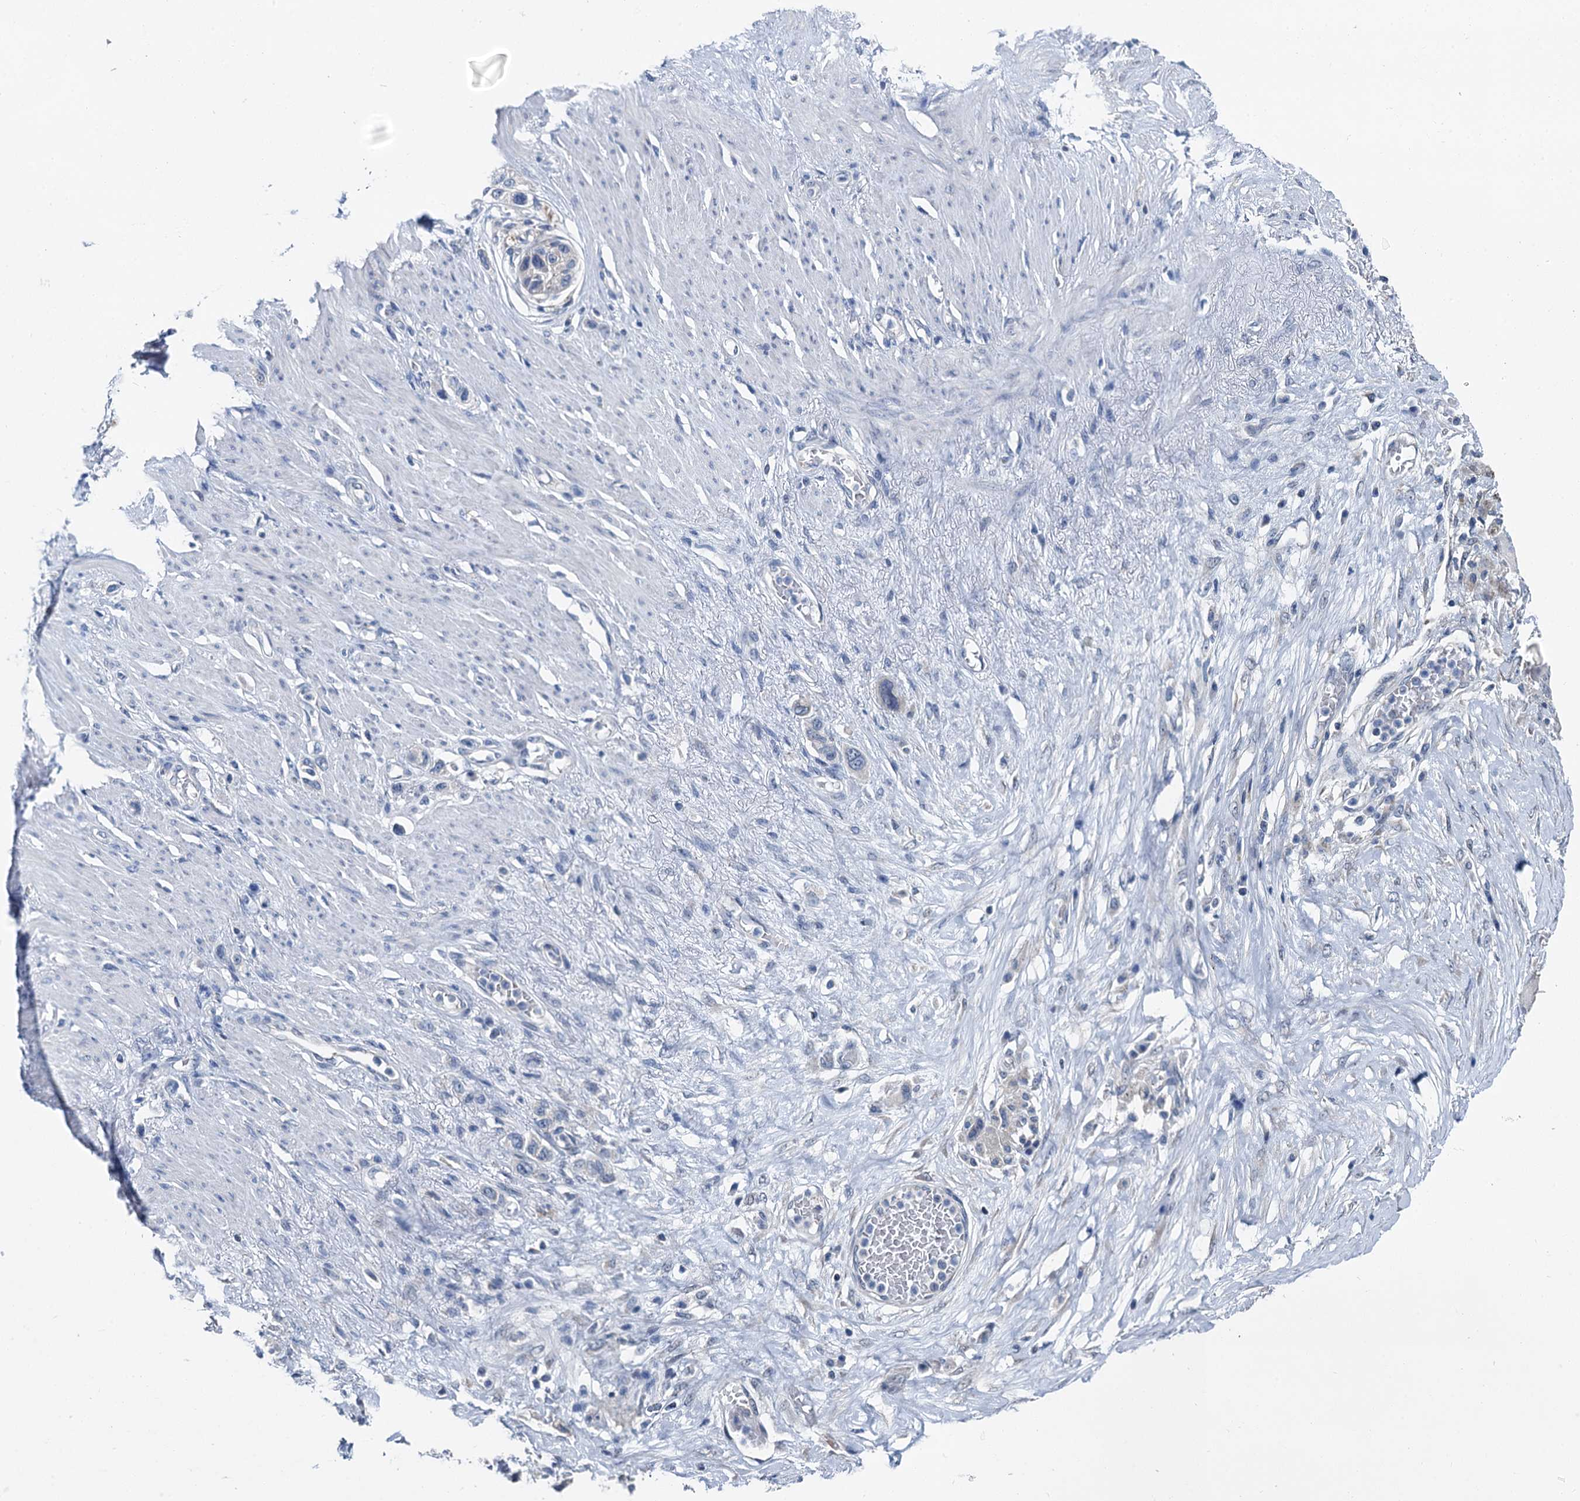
{"staining": {"intensity": "negative", "quantity": "none", "location": "none"}, "tissue": "stomach cancer", "cell_type": "Tumor cells", "image_type": "cancer", "snomed": [{"axis": "morphology", "description": "Adenocarcinoma, NOS"}, {"axis": "morphology", "description": "Adenocarcinoma, High grade"}, {"axis": "topography", "description": "Stomach, upper"}, {"axis": "topography", "description": "Stomach, lower"}], "caption": "Image shows no significant protein staining in tumor cells of stomach cancer.", "gene": "MIOX", "patient": {"sex": "female", "age": 65}}